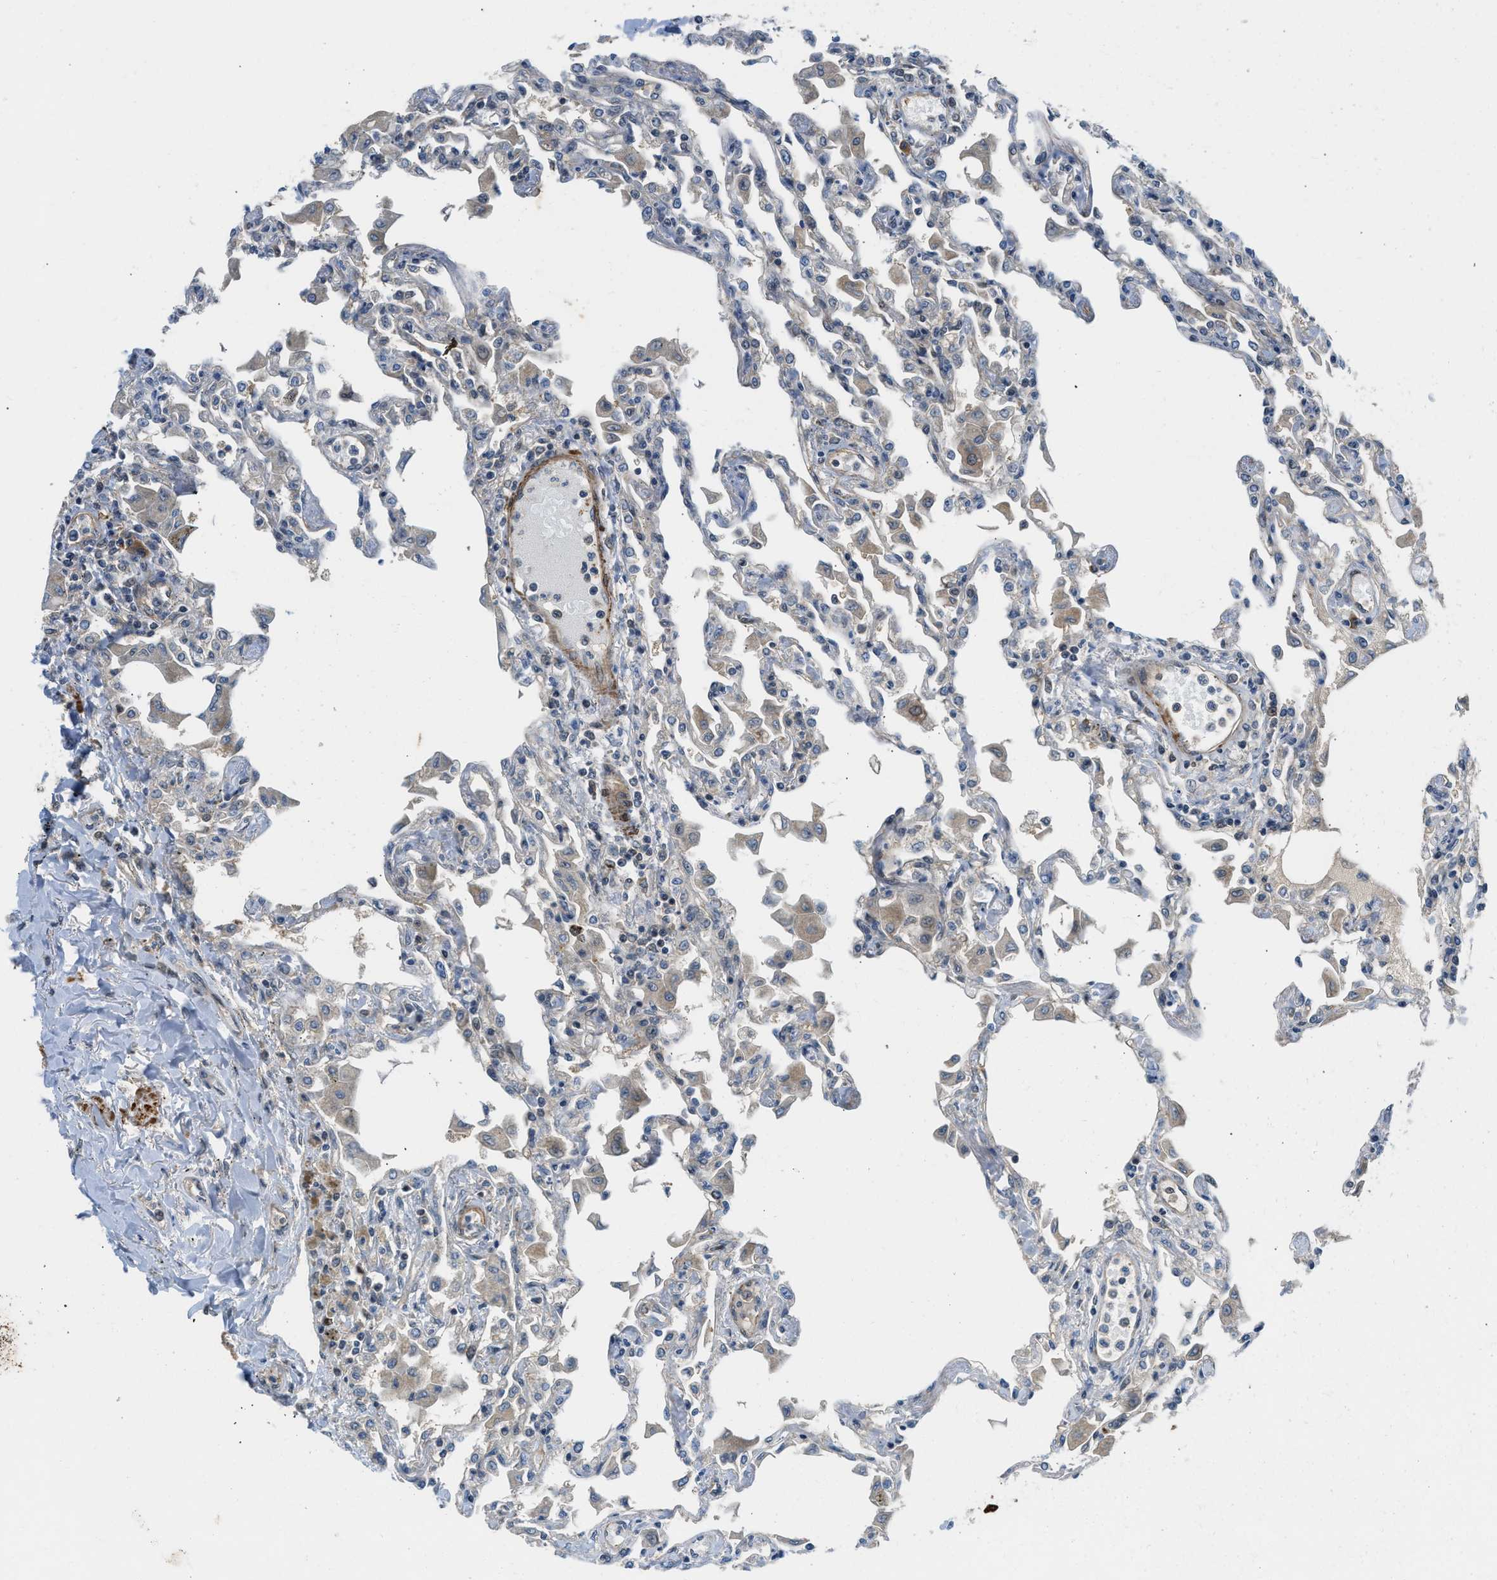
{"staining": {"intensity": "moderate", "quantity": "<25%", "location": "cytoplasmic/membranous"}, "tissue": "lung", "cell_type": "Alveolar cells", "image_type": "normal", "snomed": [{"axis": "morphology", "description": "Normal tissue, NOS"}, {"axis": "topography", "description": "Bronchus"}, {"axis": "topography", "description": "Lung"}], "caption": "Immunohistochemistry of unremarkable lung displays low levels of moderate cytoplasmic/membranous positivity in approximately <25% of alveolar cells. Nuclei are stained in blue.", "gene": "SESN2", "patient": {"sex": "female", "age": 49}}